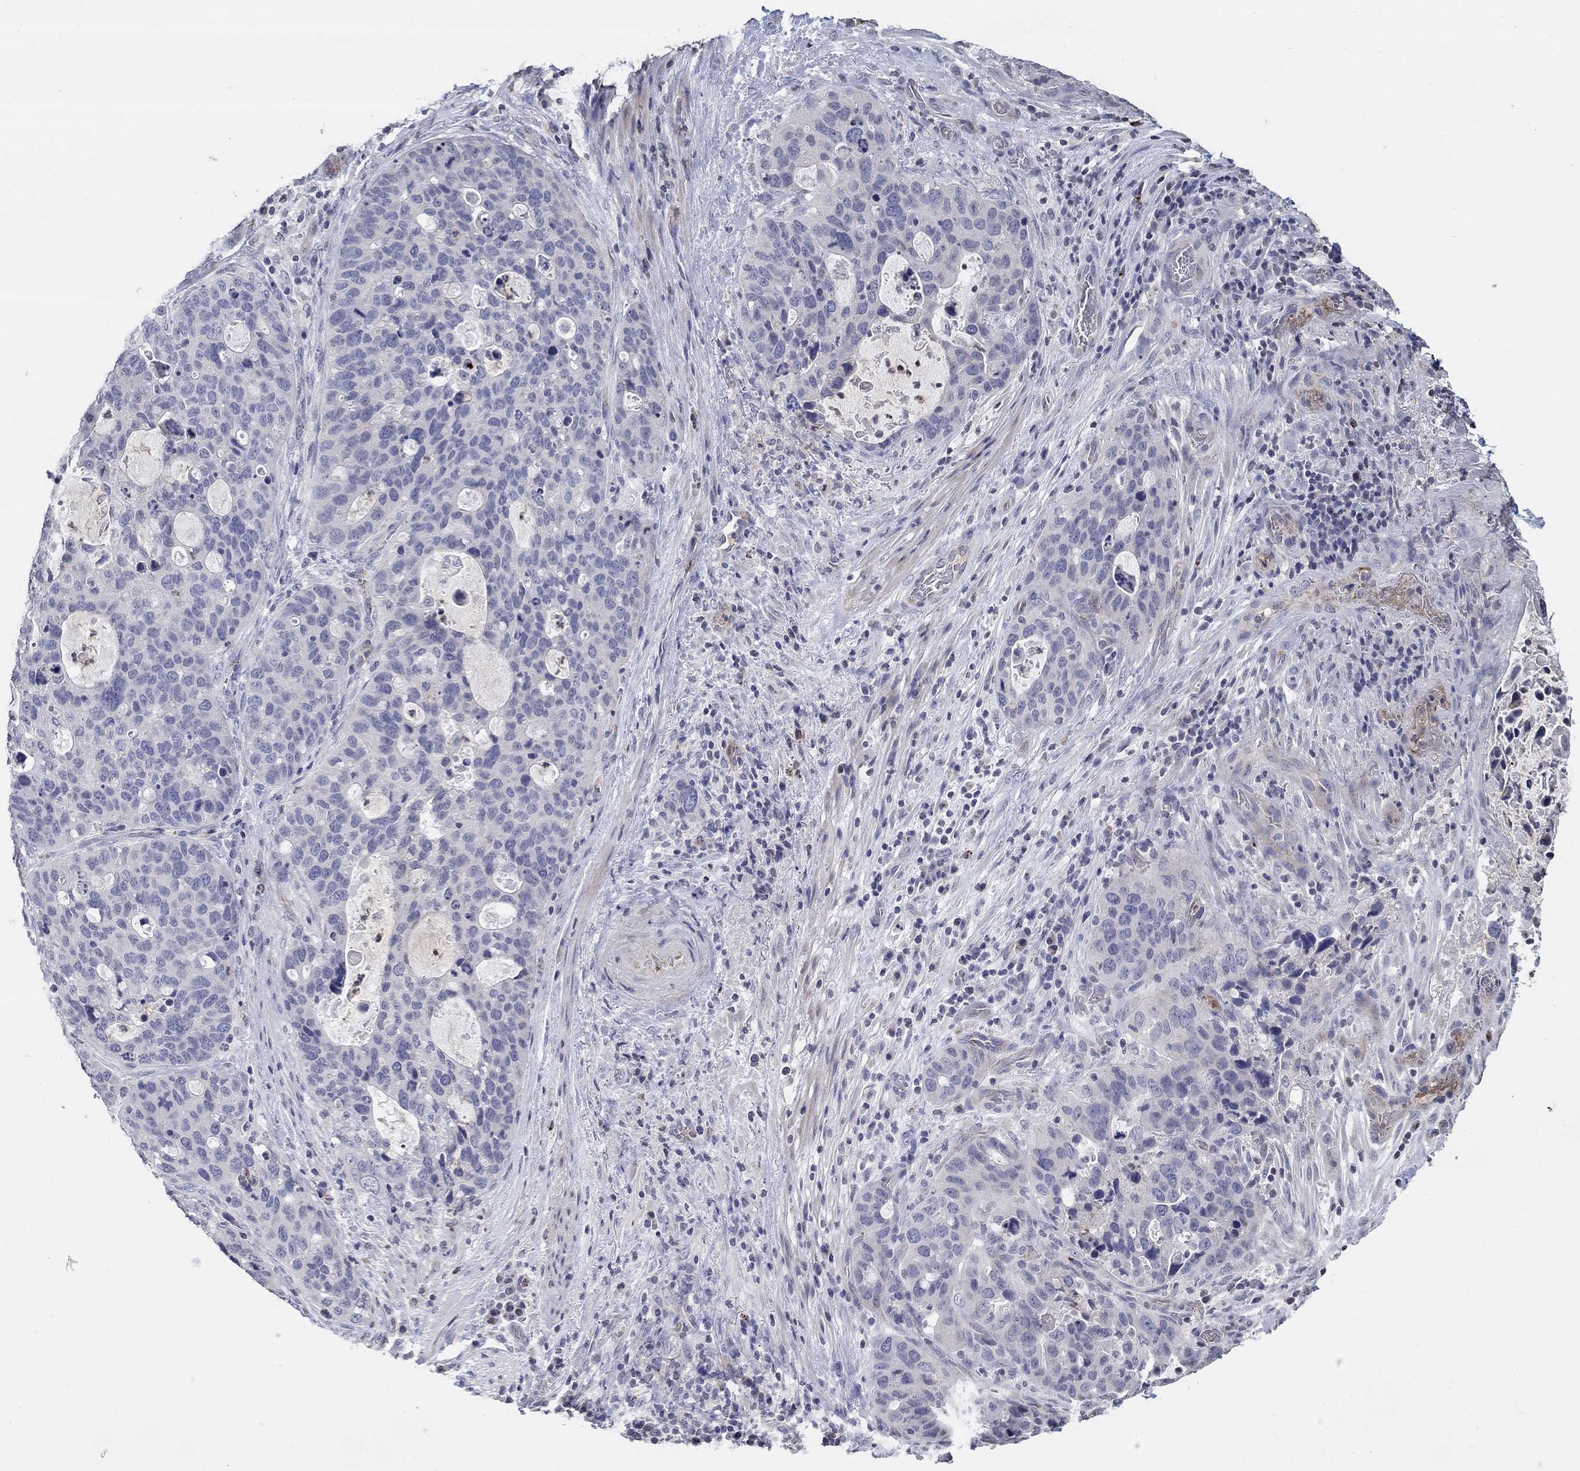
{"staining": {"intensity": "negative", "quantity": "none", "location": "none"}, "tissue": "stomach cancer", "cell_type": "Tumor cells", "image_type": "cancer", "snomed": [{"axis": "morphology", "description": "Adenocarcinoma, NOS"}, {"axis": "topography", "description": "Stomach"}], "caption": "Adenocarcinoma (stomach) stained for a protein using IHC demonstrates no expression tumor cells.", "gene": "TINAG", "patient": {"sex": "male", "age": 54}}